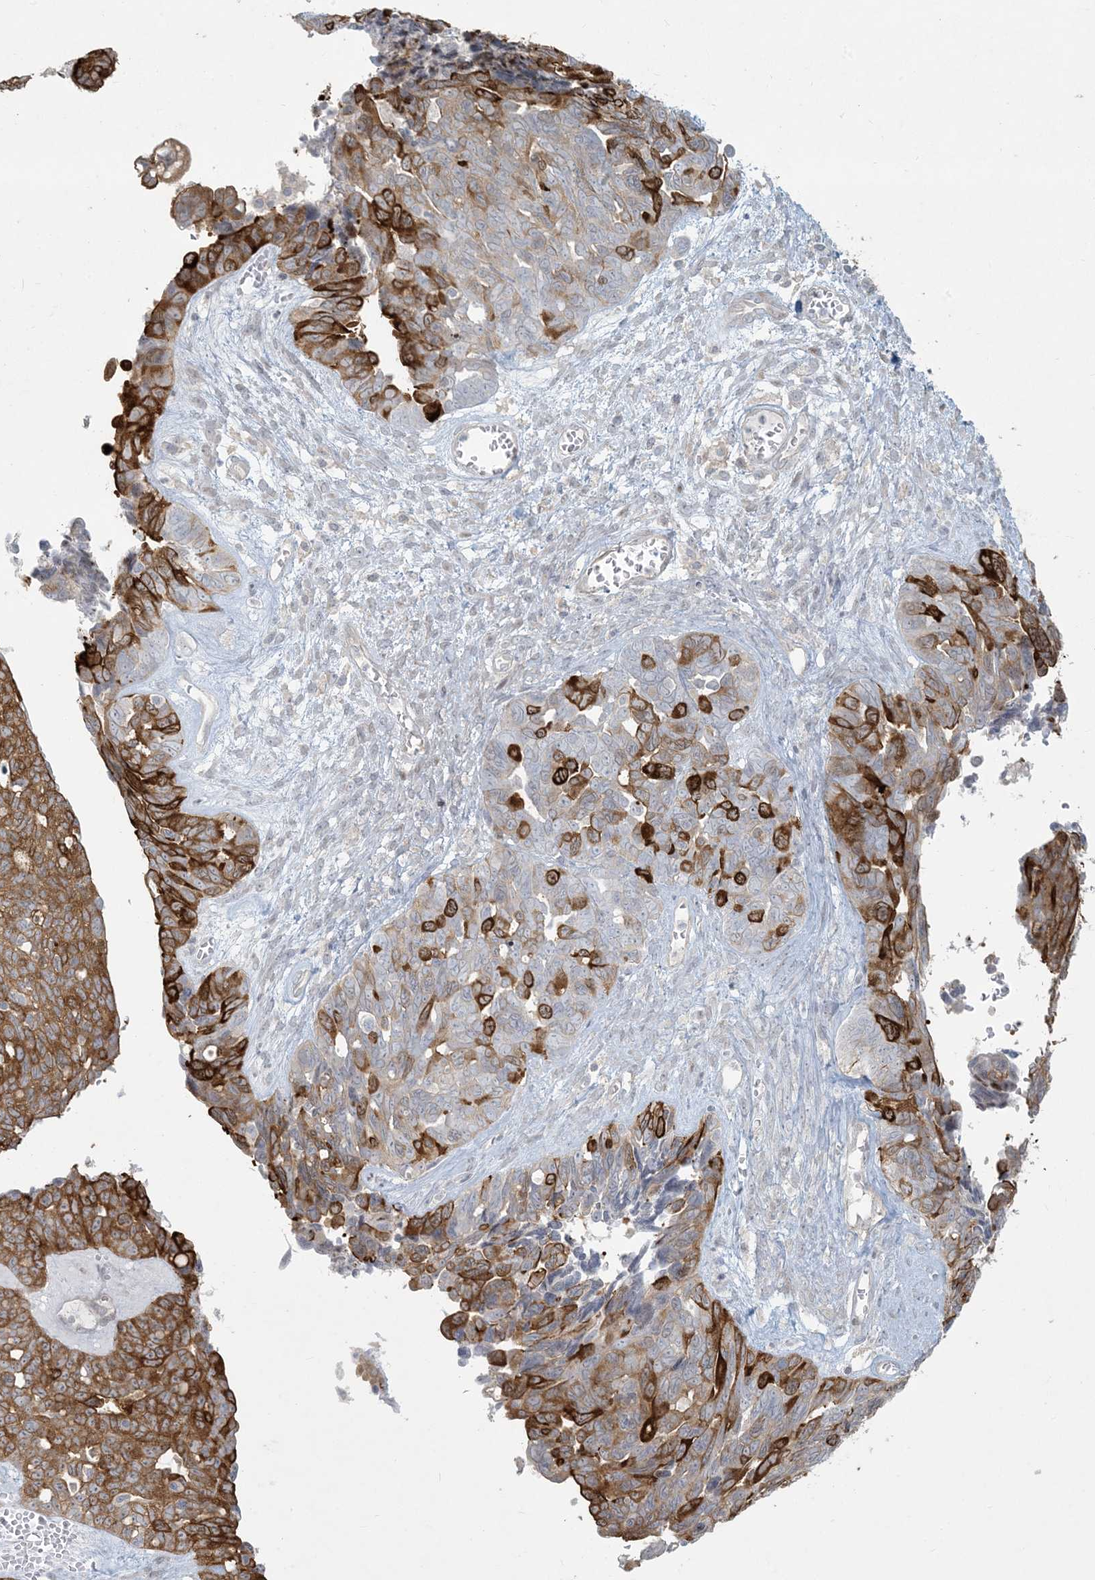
{"staining": {"intensity": "strong", "quantity": ">75%", "location": "cytoplasmic/membranous"}, "tissue": "ovarian cancer", "cell_type": "Tumor cells", "image_type": "cancer", "snomed": [{"axis": "morphology", "description": "Cystadenocarcinoma, serous, NOS"}, {"axis": "topography", "description": "Ovary"}], "caption": "Serous cystadenocarcinoma (ovarian) tissue shows strong cytoplasmic/membranous staining in about >75% of tumor cells", "gene": "BCORL1", "patient": {"sex": "female", "age": 79}}